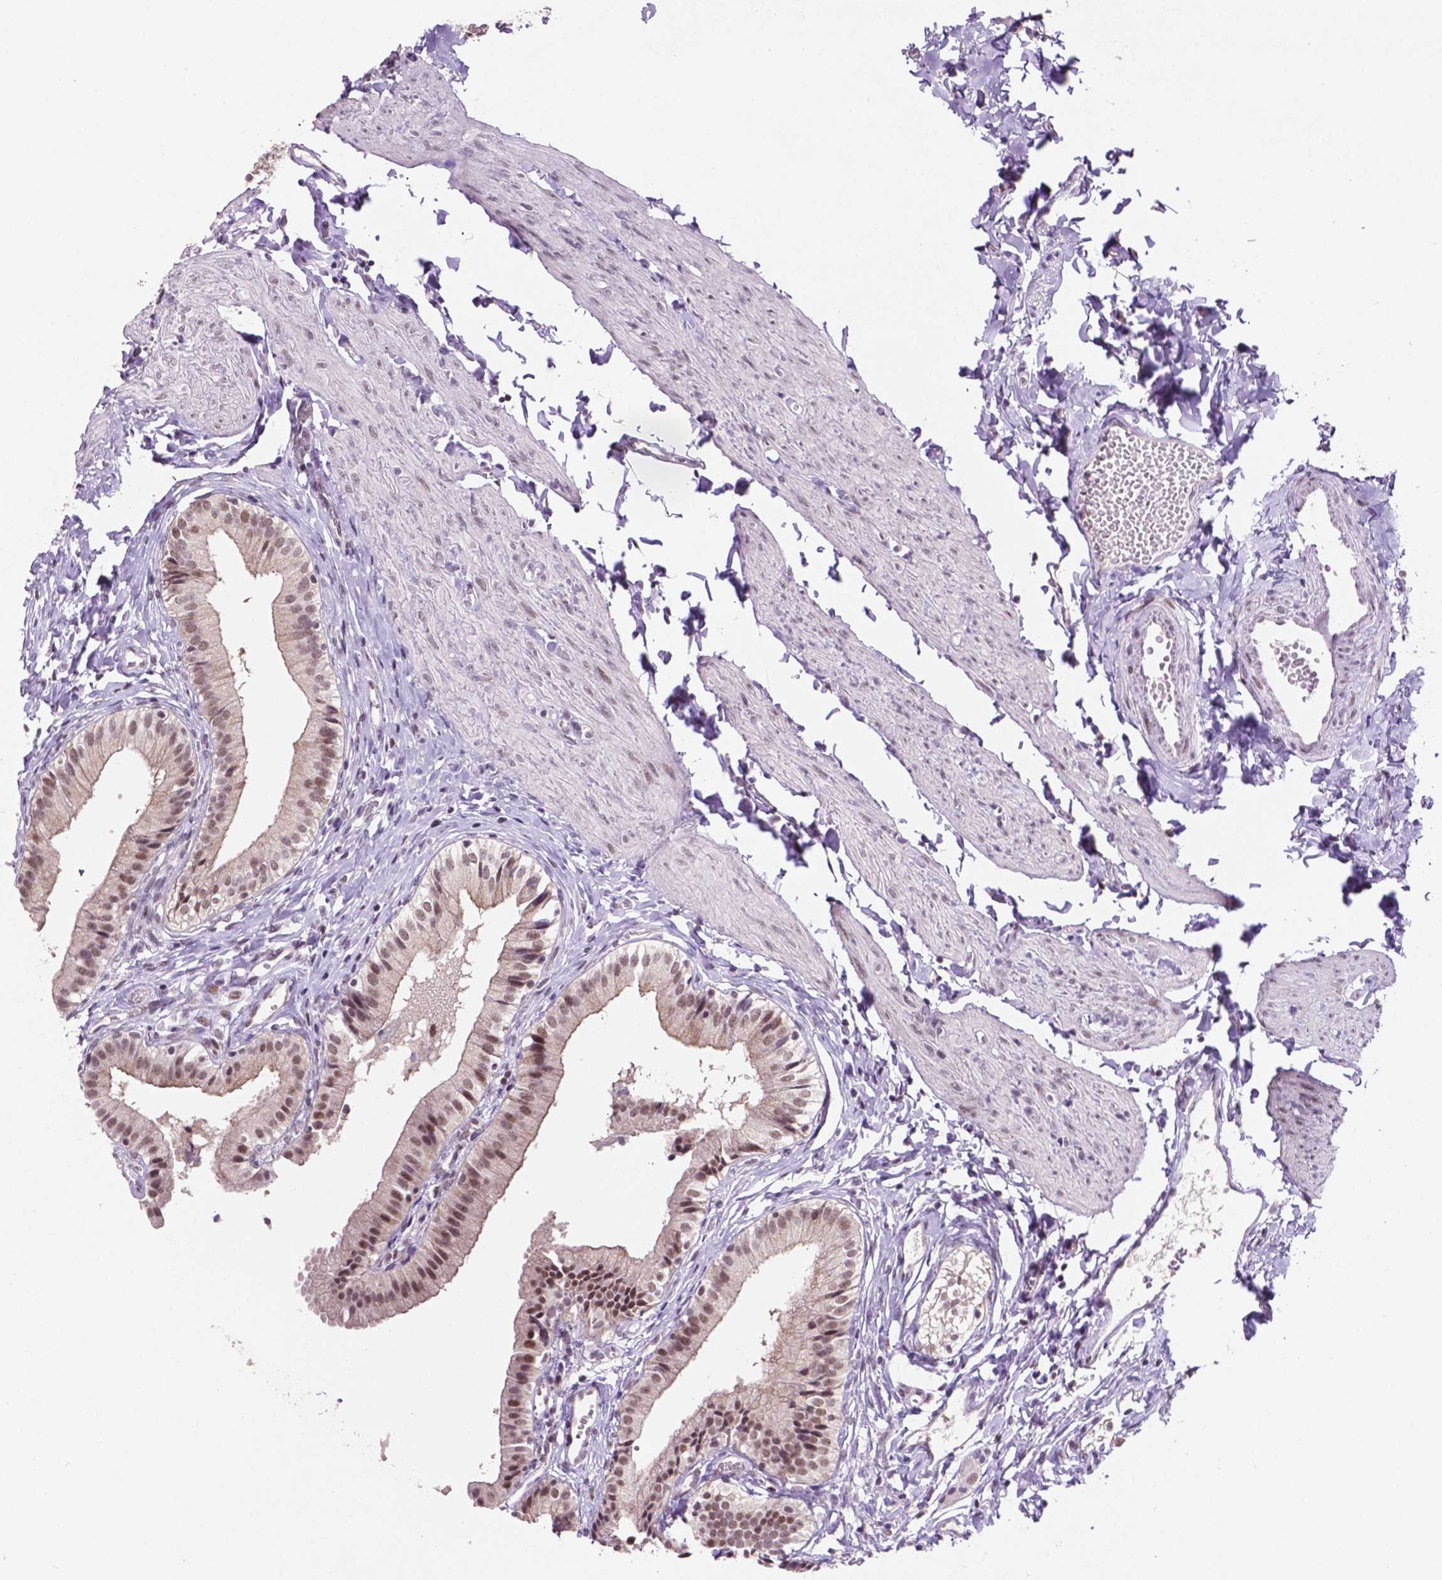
{"staining": {"intensity": "moderate", "quantity": ">75%", "location": "cytoplasmic/membranous,nuclear"}, "tissue": "gallbladder", "cell_type": "Glandular cells", "image_type": "normal", "snomed": [{"axis": "morphology", "description": "Normal tissue, NOS"}, {"axis": "topography", "description": "Gallbladder"}], "caption": "About >75% of glandular cells in unremarkable gallbladder demonstrate moderate cytoplasmic/membranous,nuclear protein staining as visualized by brown immunohistochemical staining.", "gene": "NCOR1", "patient": {"sex": "female", "age": 47}}